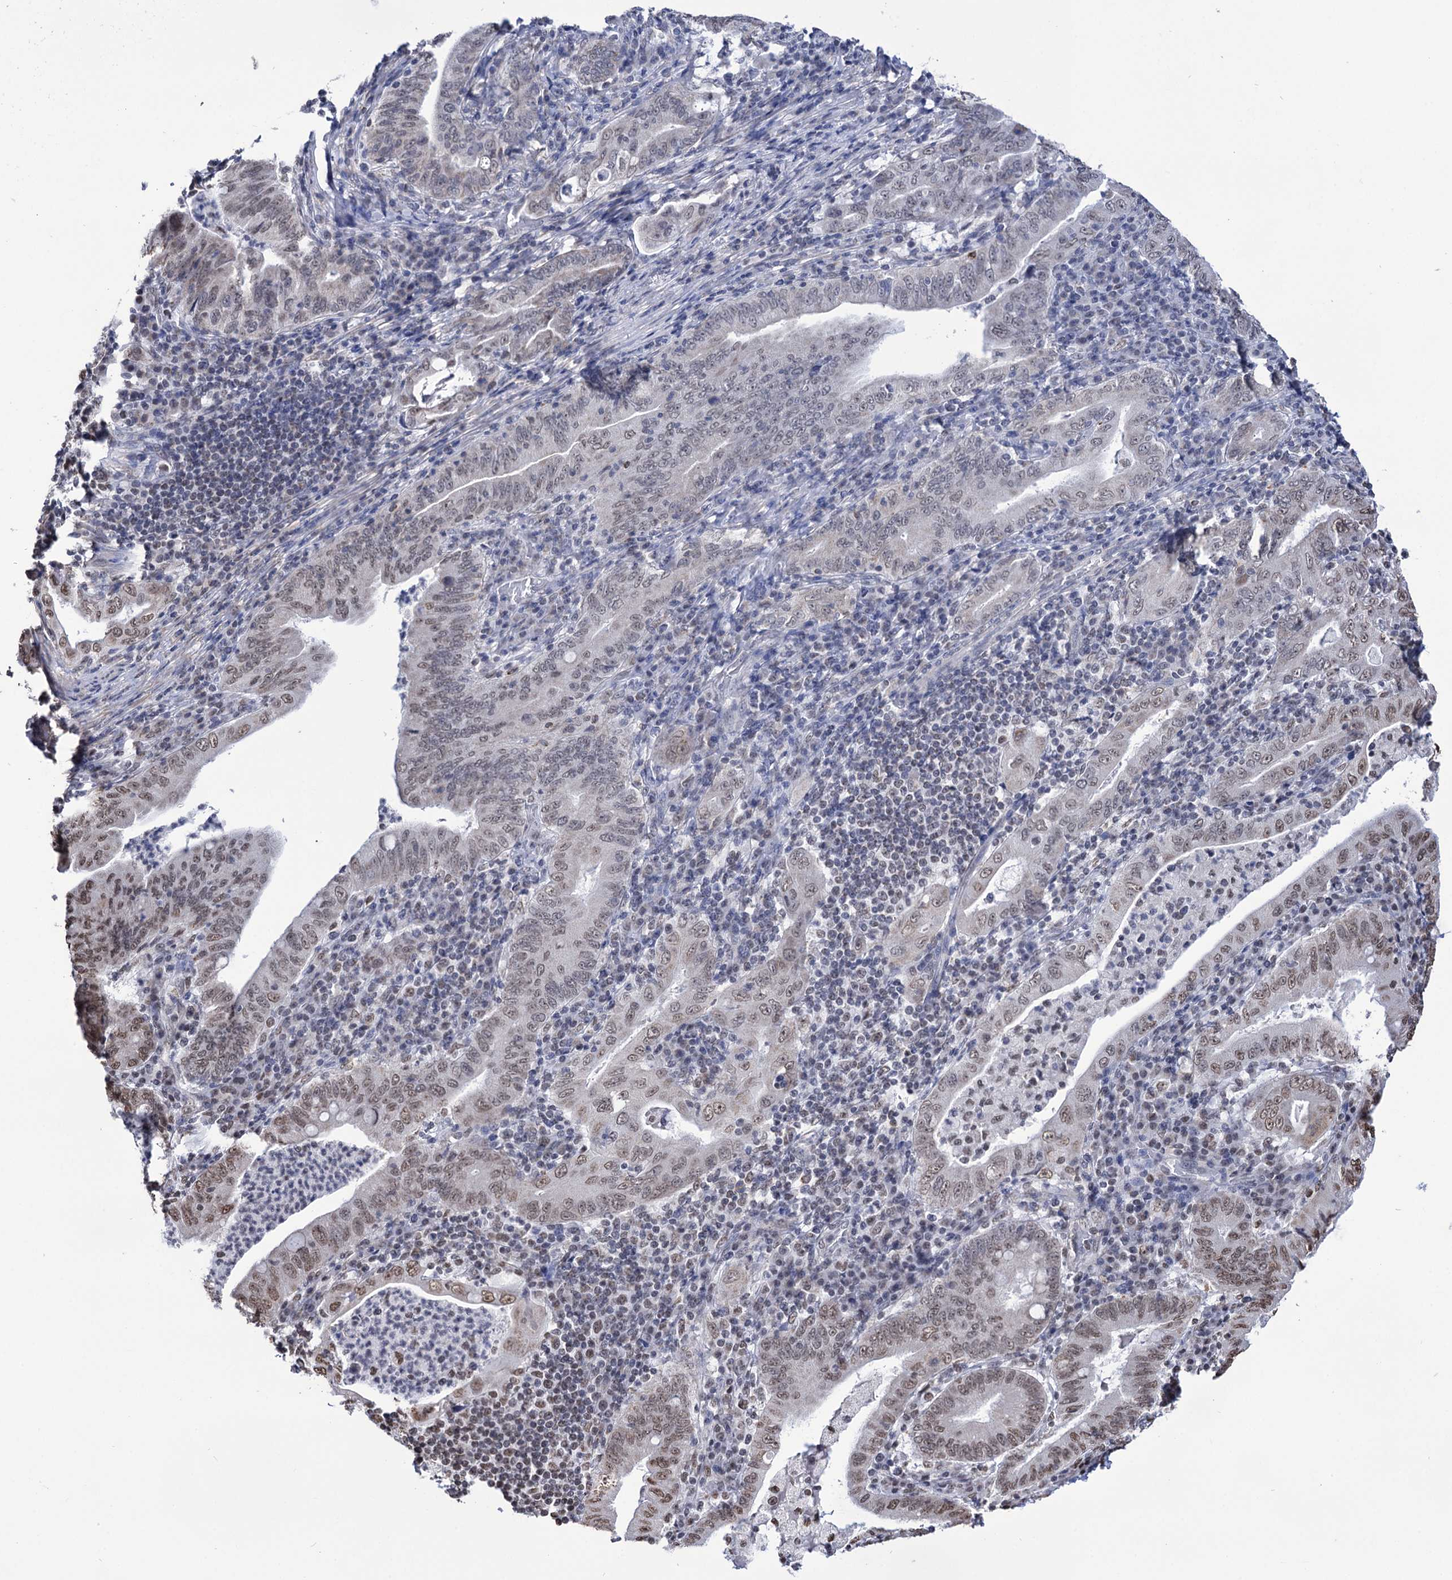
{"staining": {"intensity": "moderate", "quantity": "25%-75%", "location": "nuclear"}, "tissue": "stomach cancer", "cell_type": "Tumor cells", "image_type": "cancer", "snomed": [{"axis": "morphology", "description": "Normal tissue, NOS"}, {"axis": "morphology", "description": "Adenocarcinoma, NOS"}, {"axis": "topography", "description": "Esophagus"}, {"axis": "topography", "description": "Stomach, upper"}, {"axis": "topography", "description": "Peripheral nerve tissue"}], "caption": "Human stomach cancer (adenocarcinoma) stained for a protein (brown) exhibits moderate nuclear positive positivity in approximately 25%-75% of tumor cells.", "gene": "ABHD10", "patient": {"sex": "male", "age": 62}}